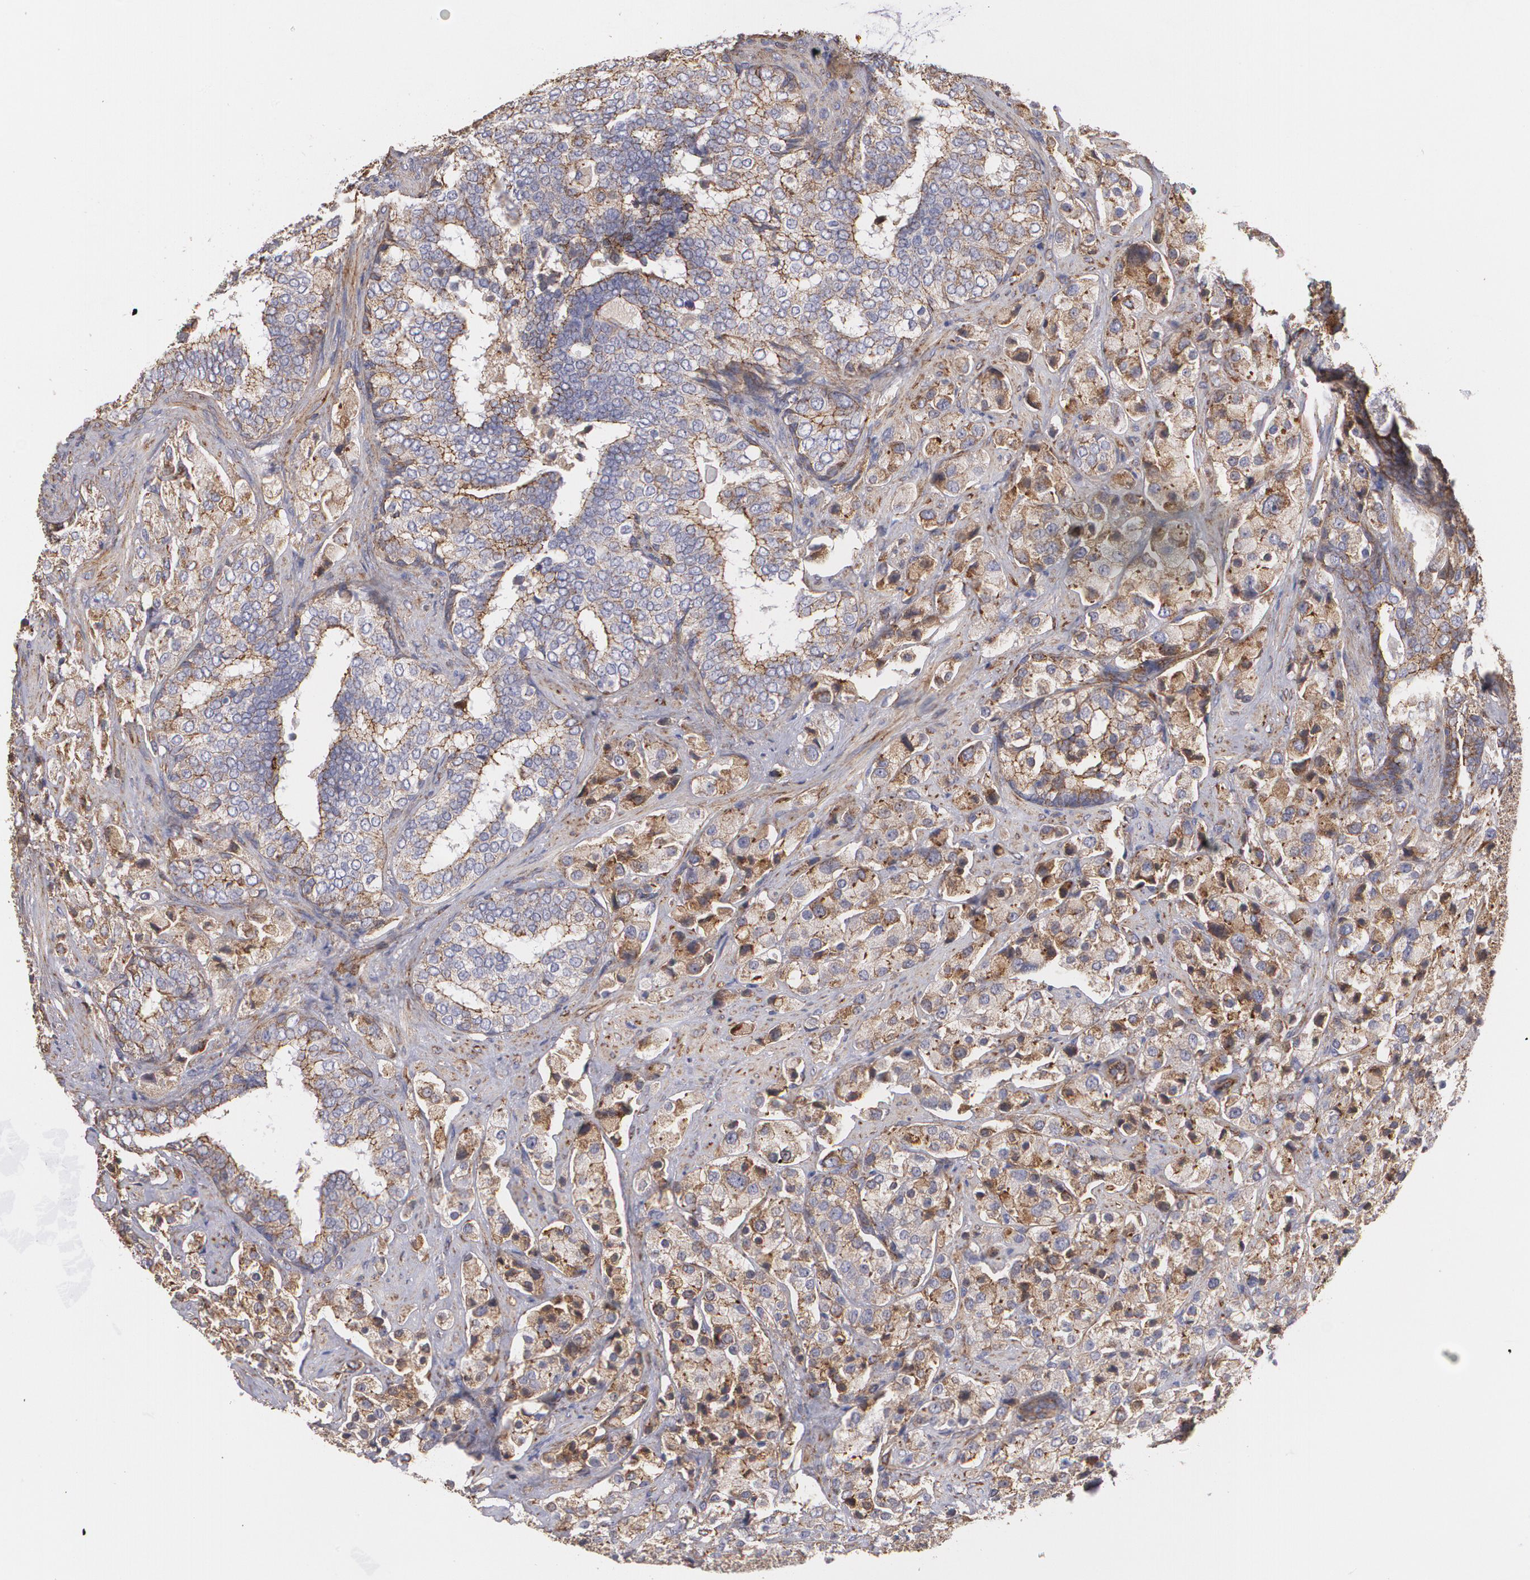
{"staining": {"intensity": "moderate", "quantity": ">75%", "location": "cytoplasmic/membranous"}, "tissue": "prostate cancer", "cell_type": "Tumor cells", "image_type": "cancer", "snomed": [{"axis": "morphology", "description": "Adenocarcinoma, Medium grade"}, {"axis": "topography", "description": "Prostate"}], "caption": "Human adenocarcinoma (medium-grade) (prostate) stained with a brown dye reveals moderate cytoplasmic/membranous positive expression in about >75% of tumor cells.", "gene": "TJP1", "patient": {"sex": "male", "age": 70}}